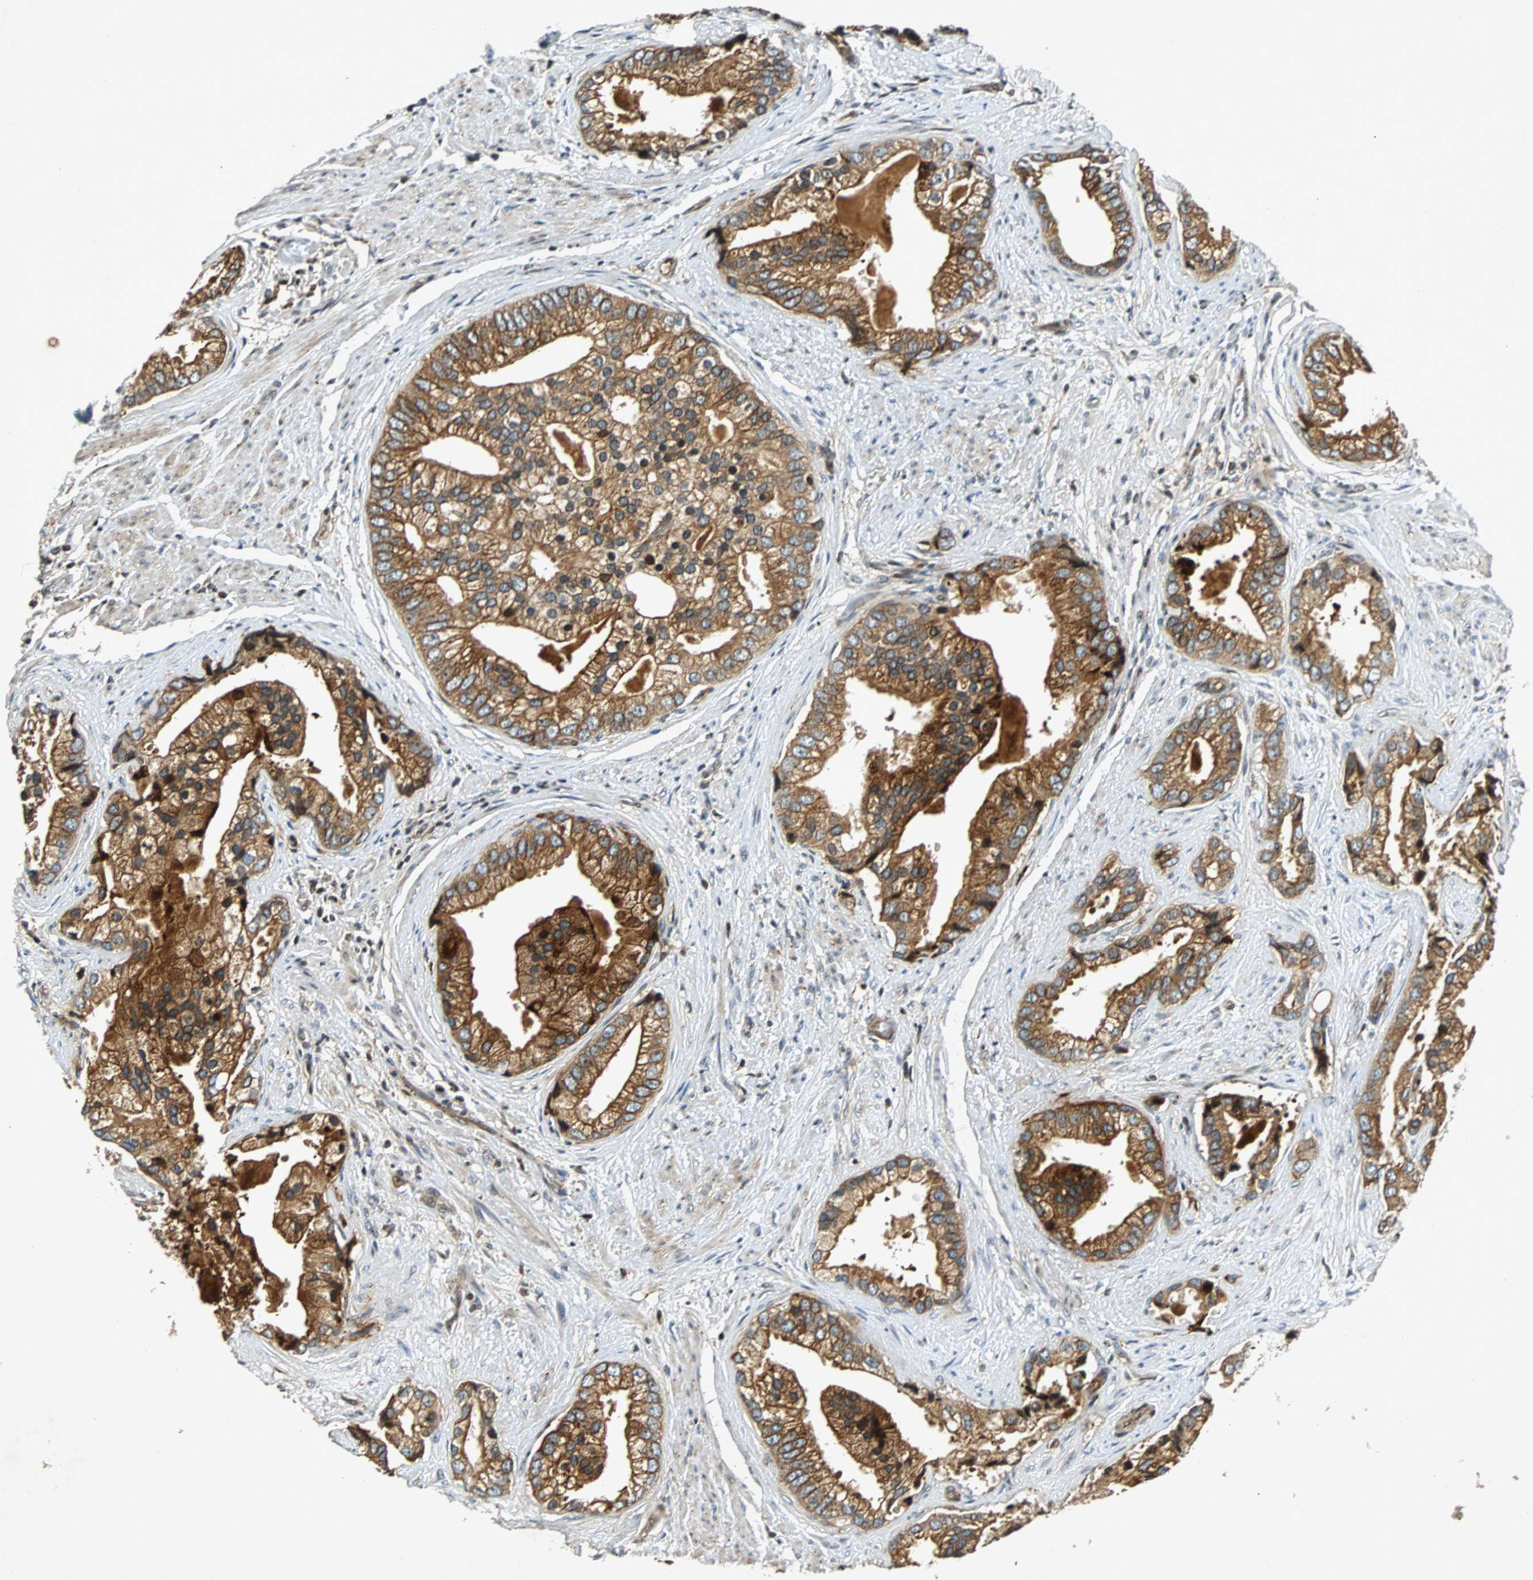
{"staining": {"intensity": "strong", "quantity": ">75%", "location": "cytoplasmic/membranous"}, "tissue": "prostate cancer", "cell_type": "Tumor cells", "image_type": "cancer", "snomed": [{"axis": "morphology", "description": "Adenocarcinoma, Low grade"}, {"axis": "topography", "description": "Prostate"}], "caption": "Protein staining reveals strong cytoplasmic/membranous staining in approximately >75% of tumor cells in prostate low-grade adenocarcinoma.", "gene": "TUBA4A", "patient": {"sex": "male", "age": 71}}